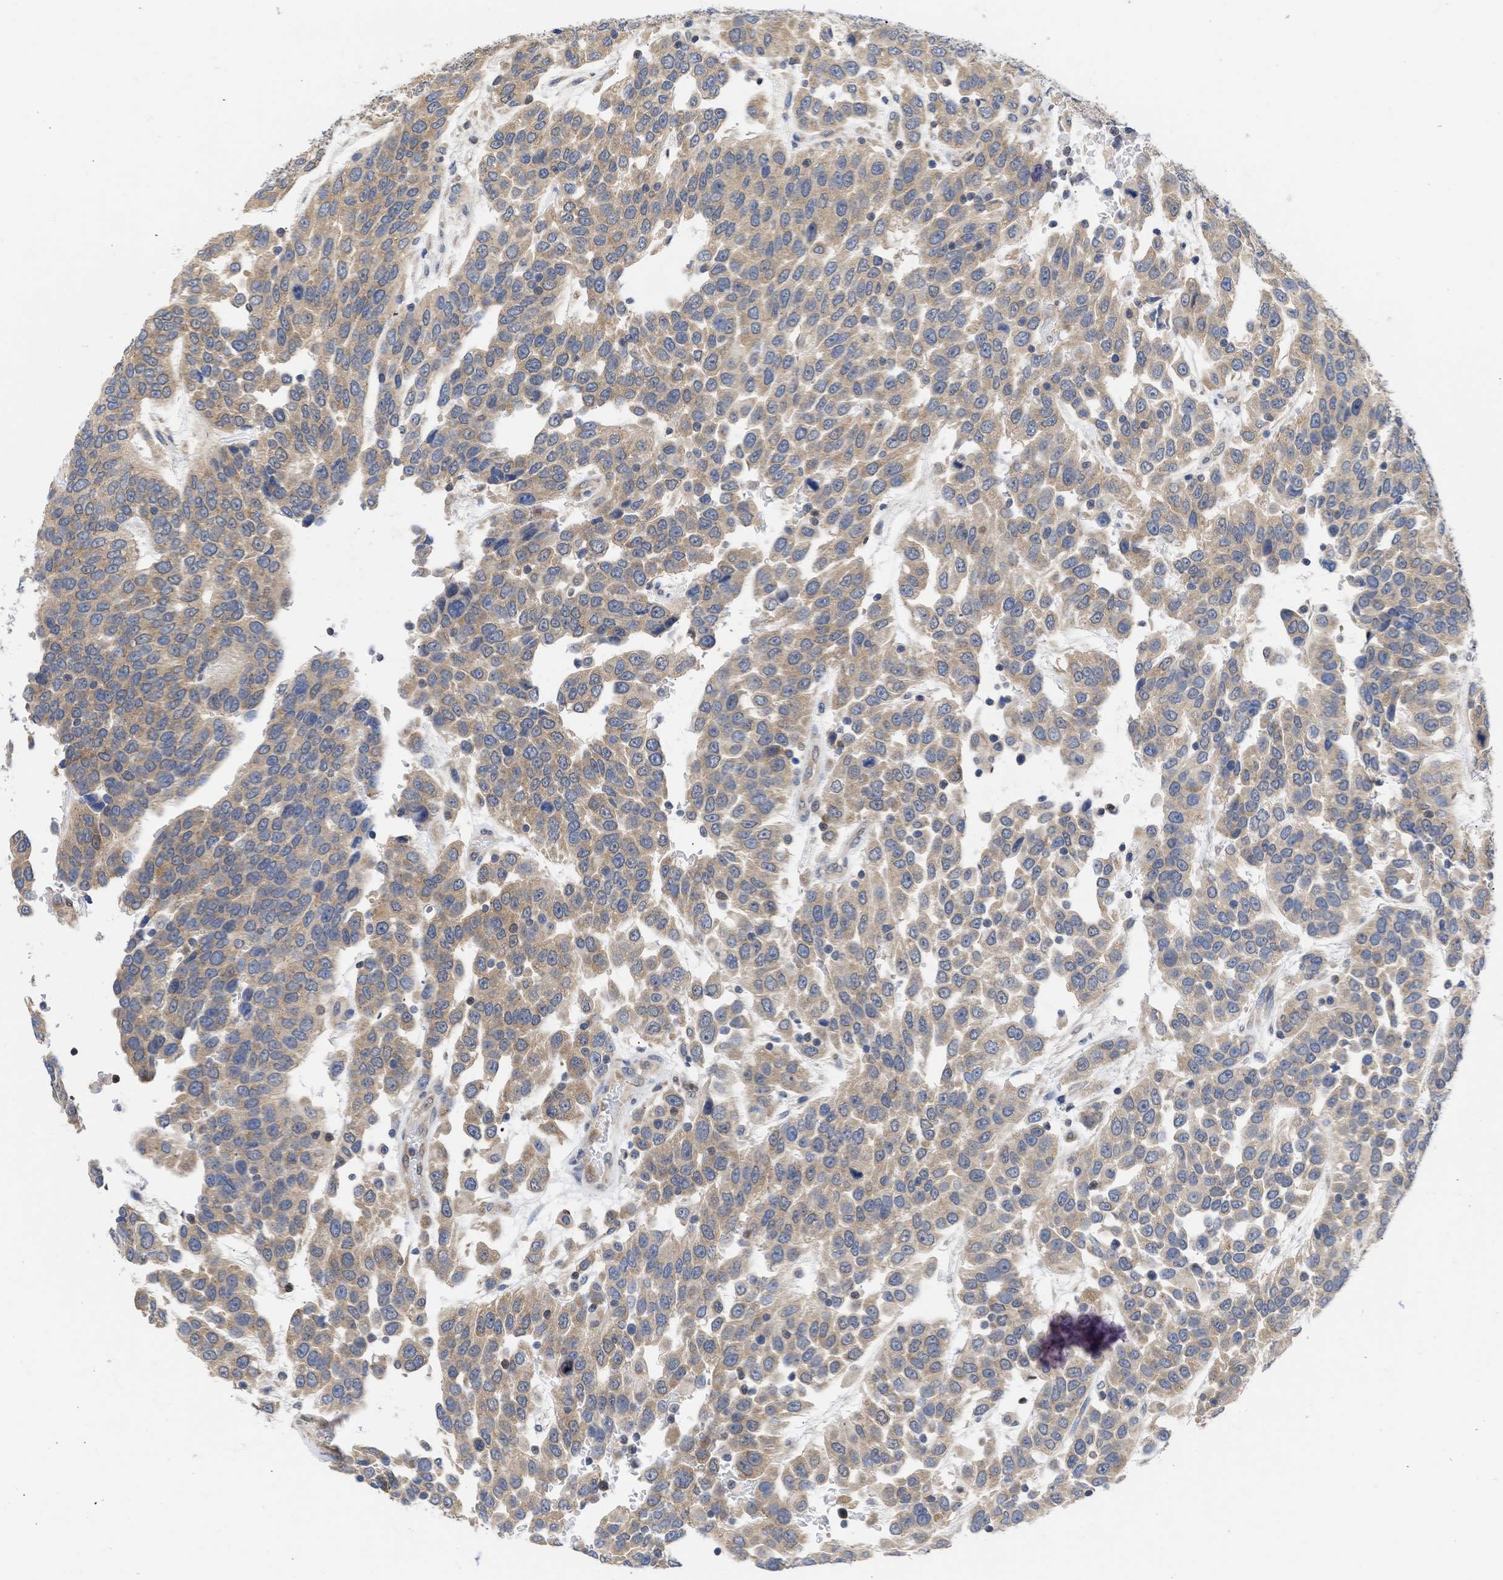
{"staining": {"intensity": "weak", "quantity": ">75%", "location": "cytoplasmic/membranous"}, "tissue": "urothelial cancer", "cell_type": "Tumor cells", "image_type": "cancer", "snomed": [{"axis": "morphology", "description": "Urothelial carcinoma, High grade"}, {"axis": "topography", "description": "Urinary bladder"}], "caption": "Tumor cells demonstrate low levels of weak cytoplasmic/membranous expression in approximately >75% of cells in human urothelial carcinoma (high-grade).", "gene": "MAP2K3", "patient": {"sex": "female", "age": 80}}